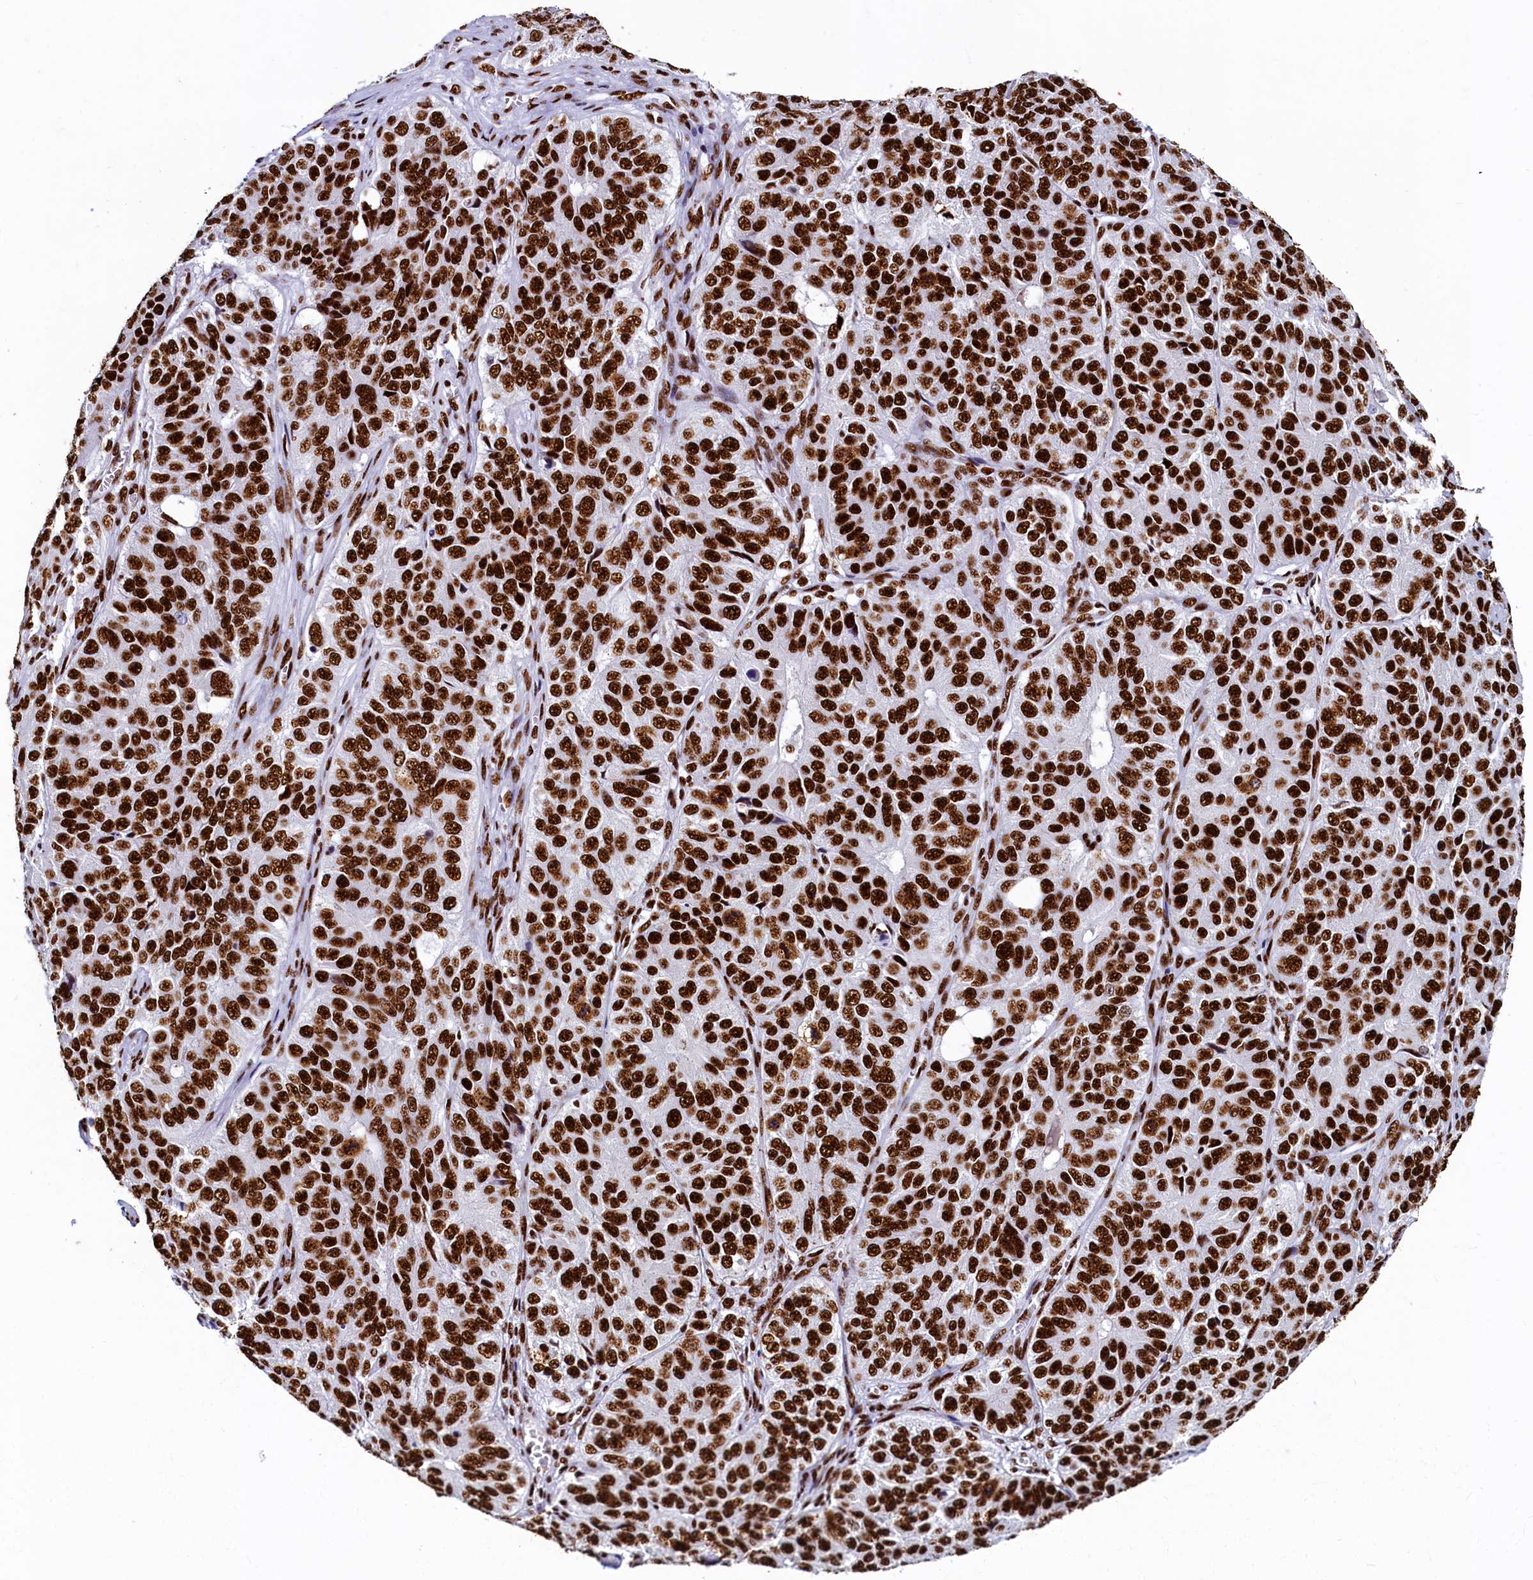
{"staining": {"intensity": "strong", "quantity": ">75%", "location": "nuclear"}, "tissue": "ovarian cancer", "cell_type": "Tumor cells", "image_type": "cancer", "snomed": [{"axis": "morphology", "description": "Carcinoma, endometroid"}, {"axis": "topography", "description": "Ovary"}], "caption": "This is an image of immunohistochemistry staining of ovarian cancer (endometroid carcinoma), which shows strong positivity in the nuclear of tumor cells.", "gene": "SRRM2", "patient": {"sex": "female", "age": 51}}